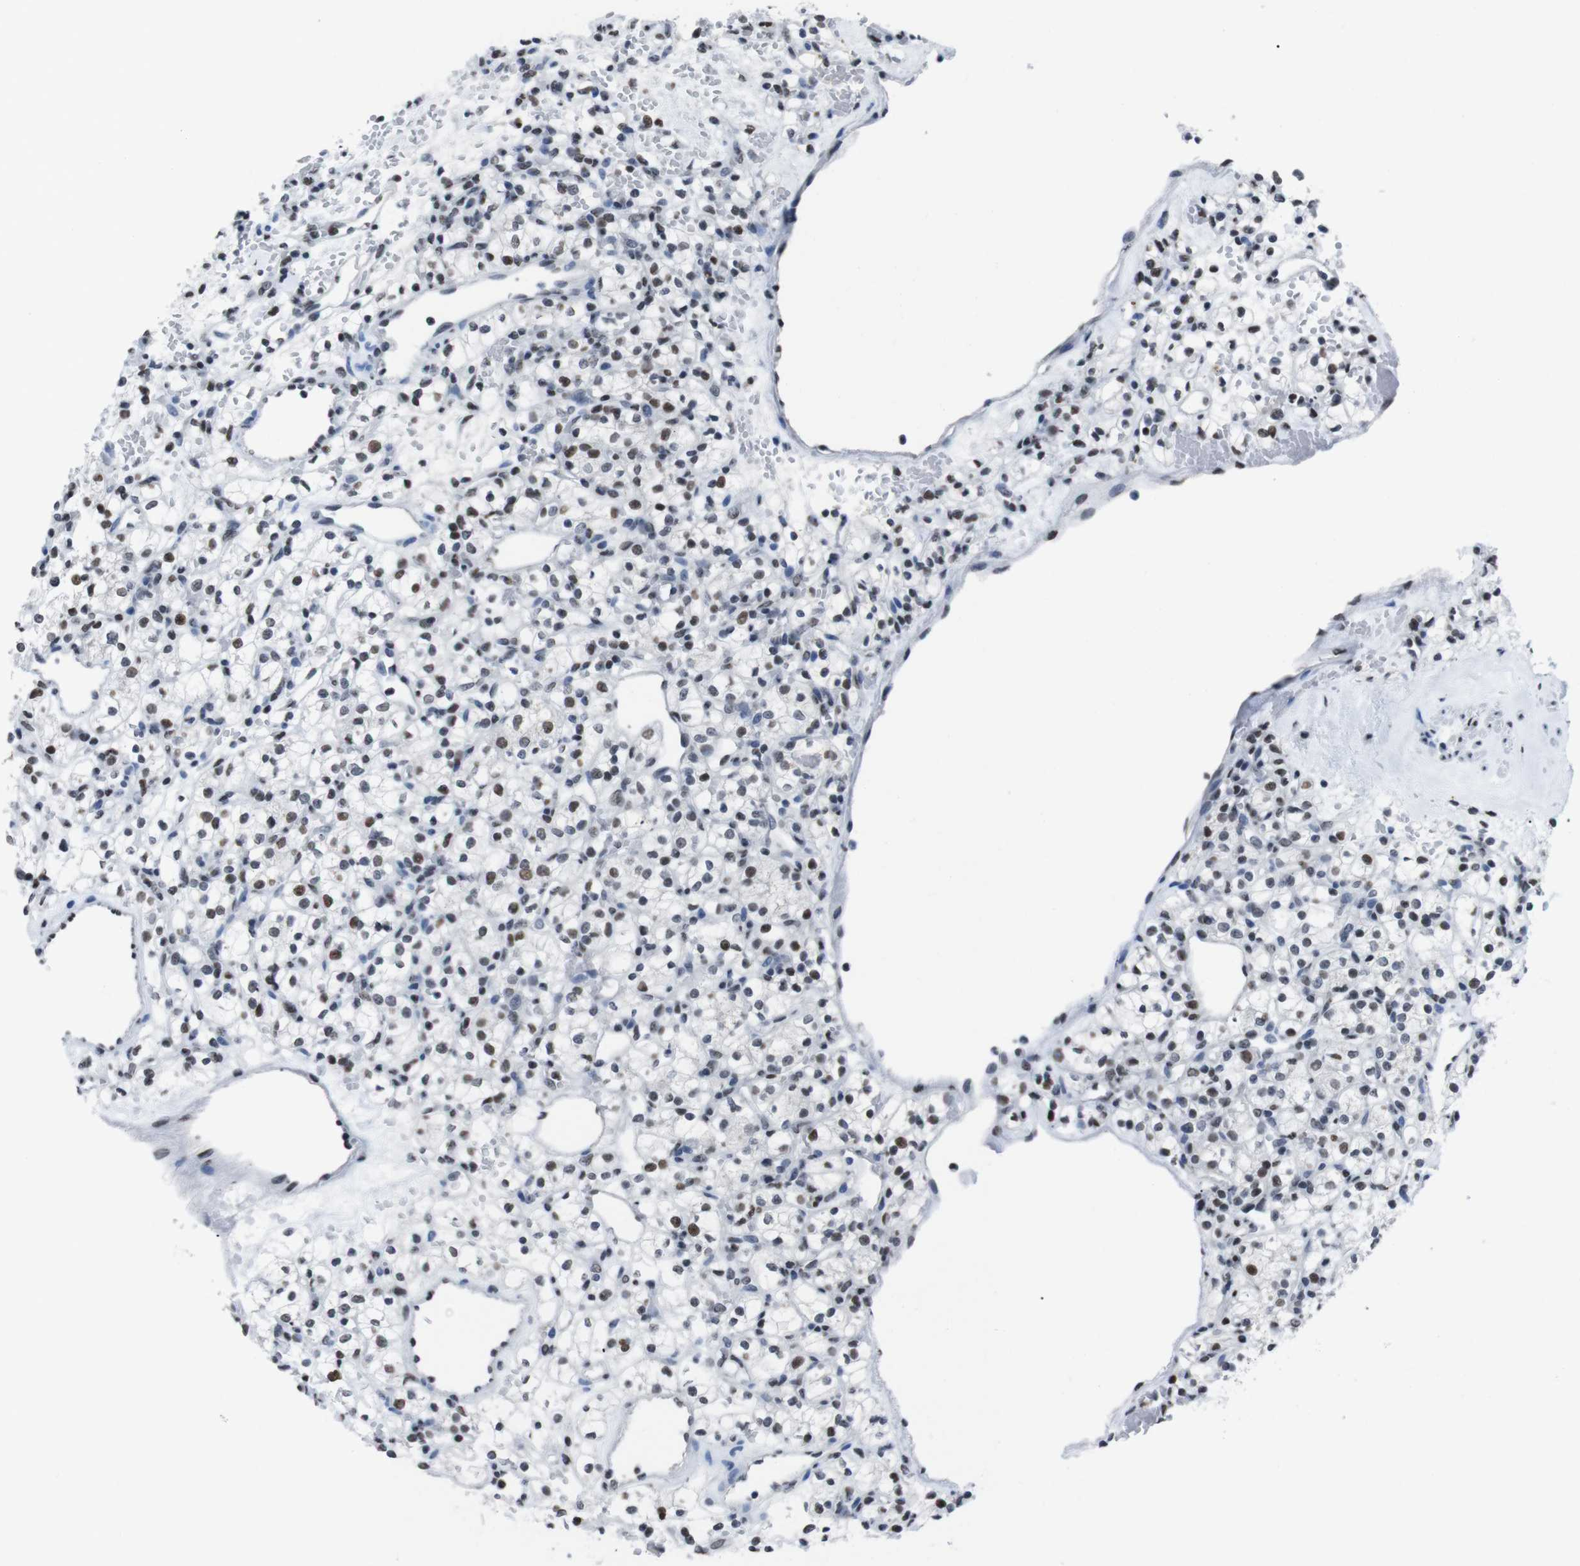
{"staining": {"intensity": "moderate", "quantity": ">75%", "location": "nuclear"}, "tissue": "renal cancer", "cell_type": "Tumor cells", "image_type": "cancer", "snomed": [{"axis": "morphology", "description": "Adenocarcinoma, NOS"}, {"axis": "topography", "description": "Kidney"}], "caption": "Renal cancer (adenocarcinoma) tissue displays moderate nuclear positivity in approximately >75% of tumor cells, visualized by immunohistochemistry.", "gene": "PIP4P2", "patient": {"sex": "female", "age": 60}}